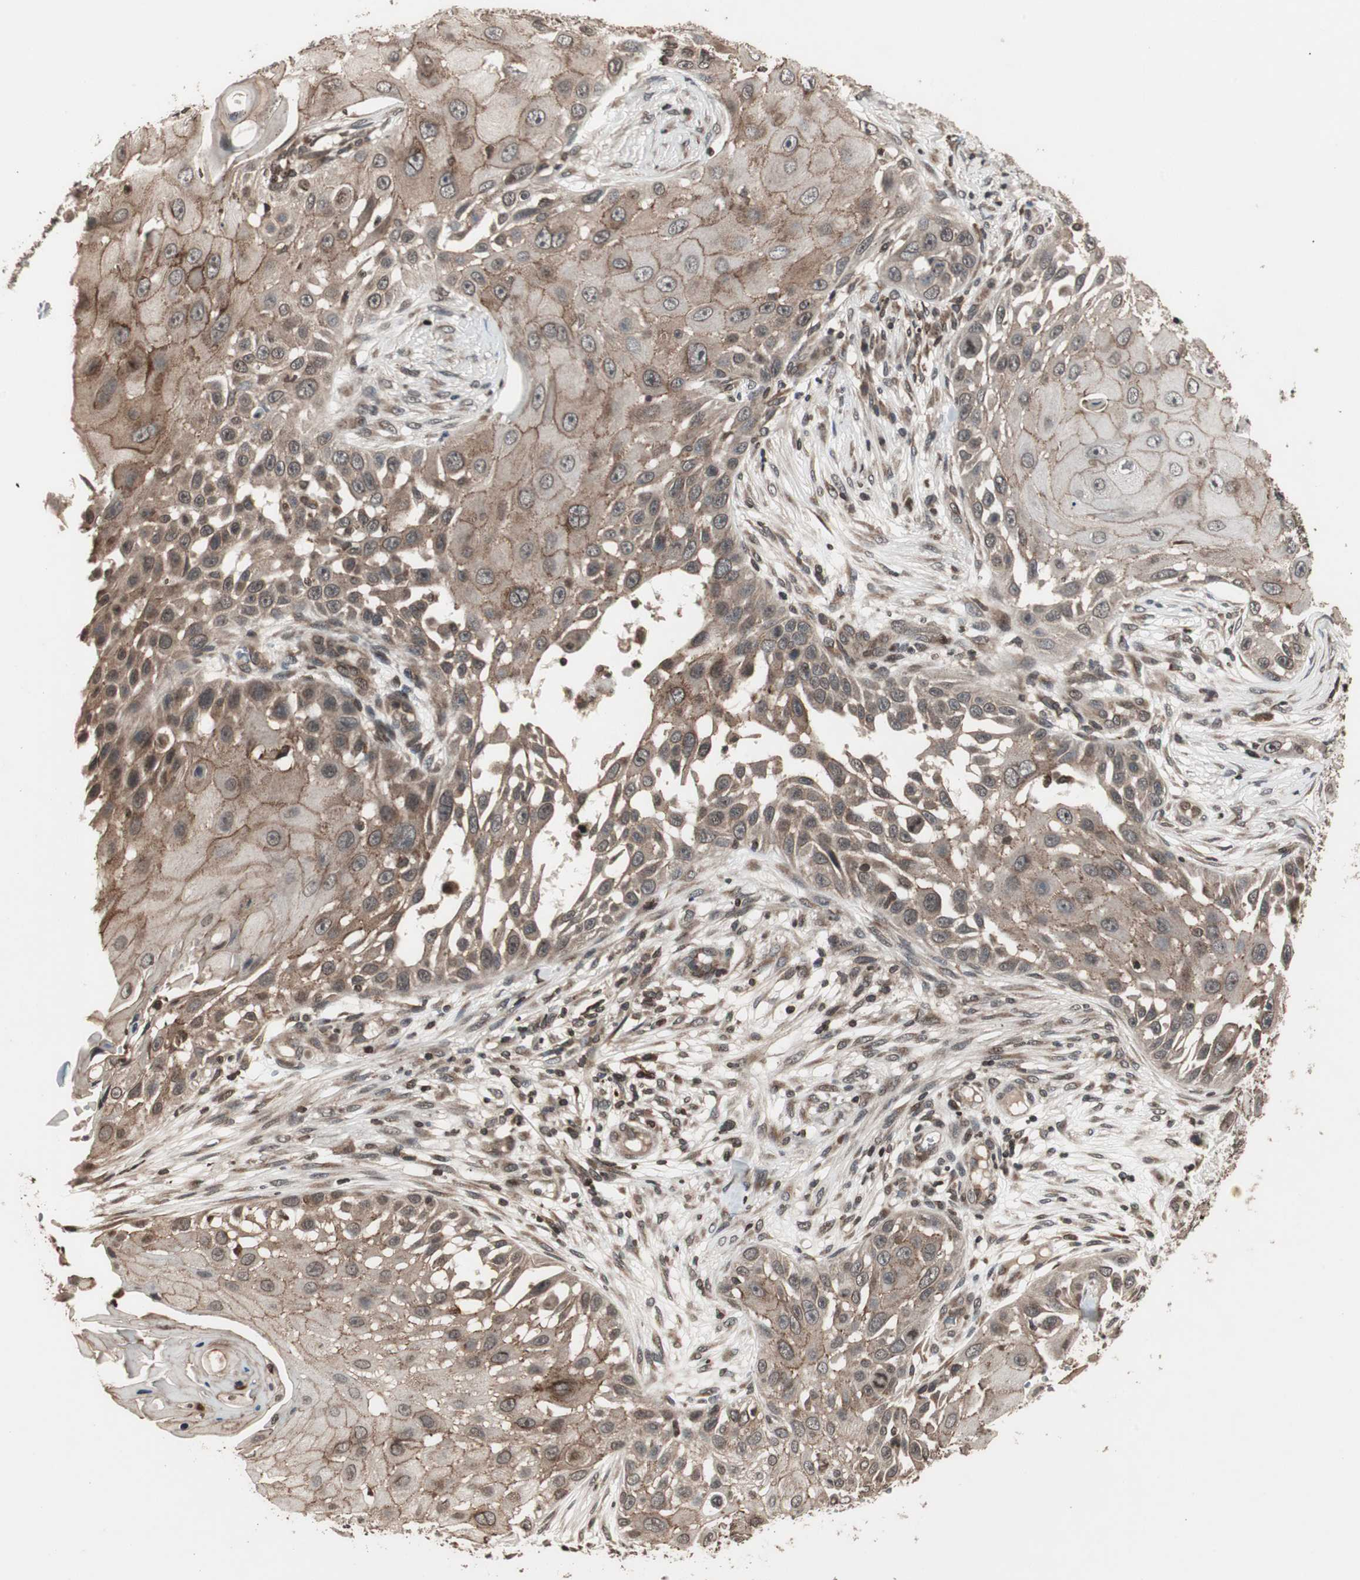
{"staining": {"intensity": "moderate", "quantity": ">75%", "location": "cytoplasmic/membranous"}, "tissue": "skin cancer", "cell_type": "Tumor cells", "image_type": "cancer", "snomed": [{"axis": "morphology", "description": "Squamous cell carcinoma, NOS"}, {"axis": "topography", "description": "Skin"}], "caption": "Skin cancer (squamous cell carcinoma) was stained to show a protein in brown. There is medium levels of moderate cytoplasmic/membranous positivity in about >75% of tumor cells.", "gene": "ZFC3H1", "patient": {"sex": "female", "age": 44}}